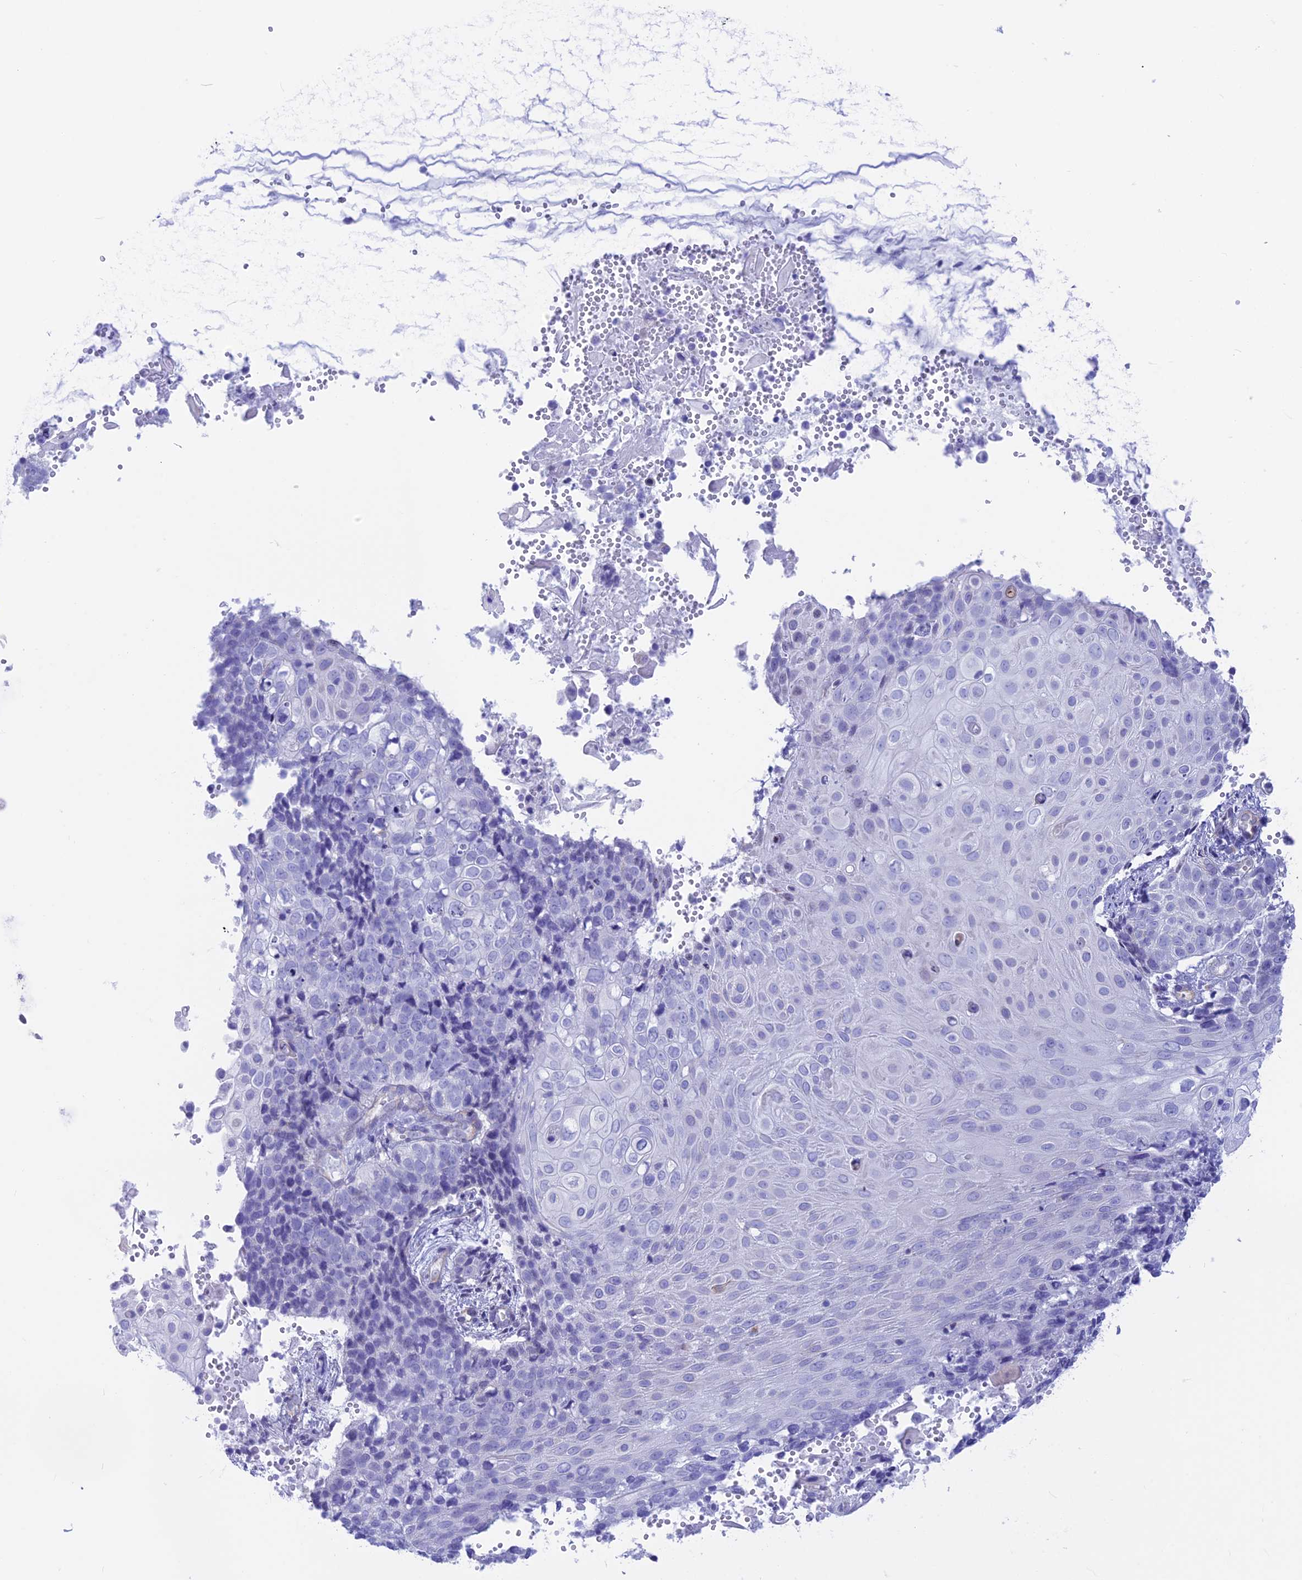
{"staining": {"intensity": "negative", "quantity": "none", "location": "none"}, "tissue": "cervical cancer", "cell_type": "Tumor cells", "image_type": "cancer", "snomed": [{"axis": "morphology", "description": "Squamous cell carcinoma, NOS"}, {"axis": "topography", "description": "Cervix"}], "caption": "IHC micrograph of neoplastic tissue: human cervical cancer (squamous cell carcinoma) stained with DAB (3,3'-diaminobenzidine) exhibits no significant protein expression in tumor cells.", "gene": "GNGT2", "patient": {"sex": "female", "age": 39}}